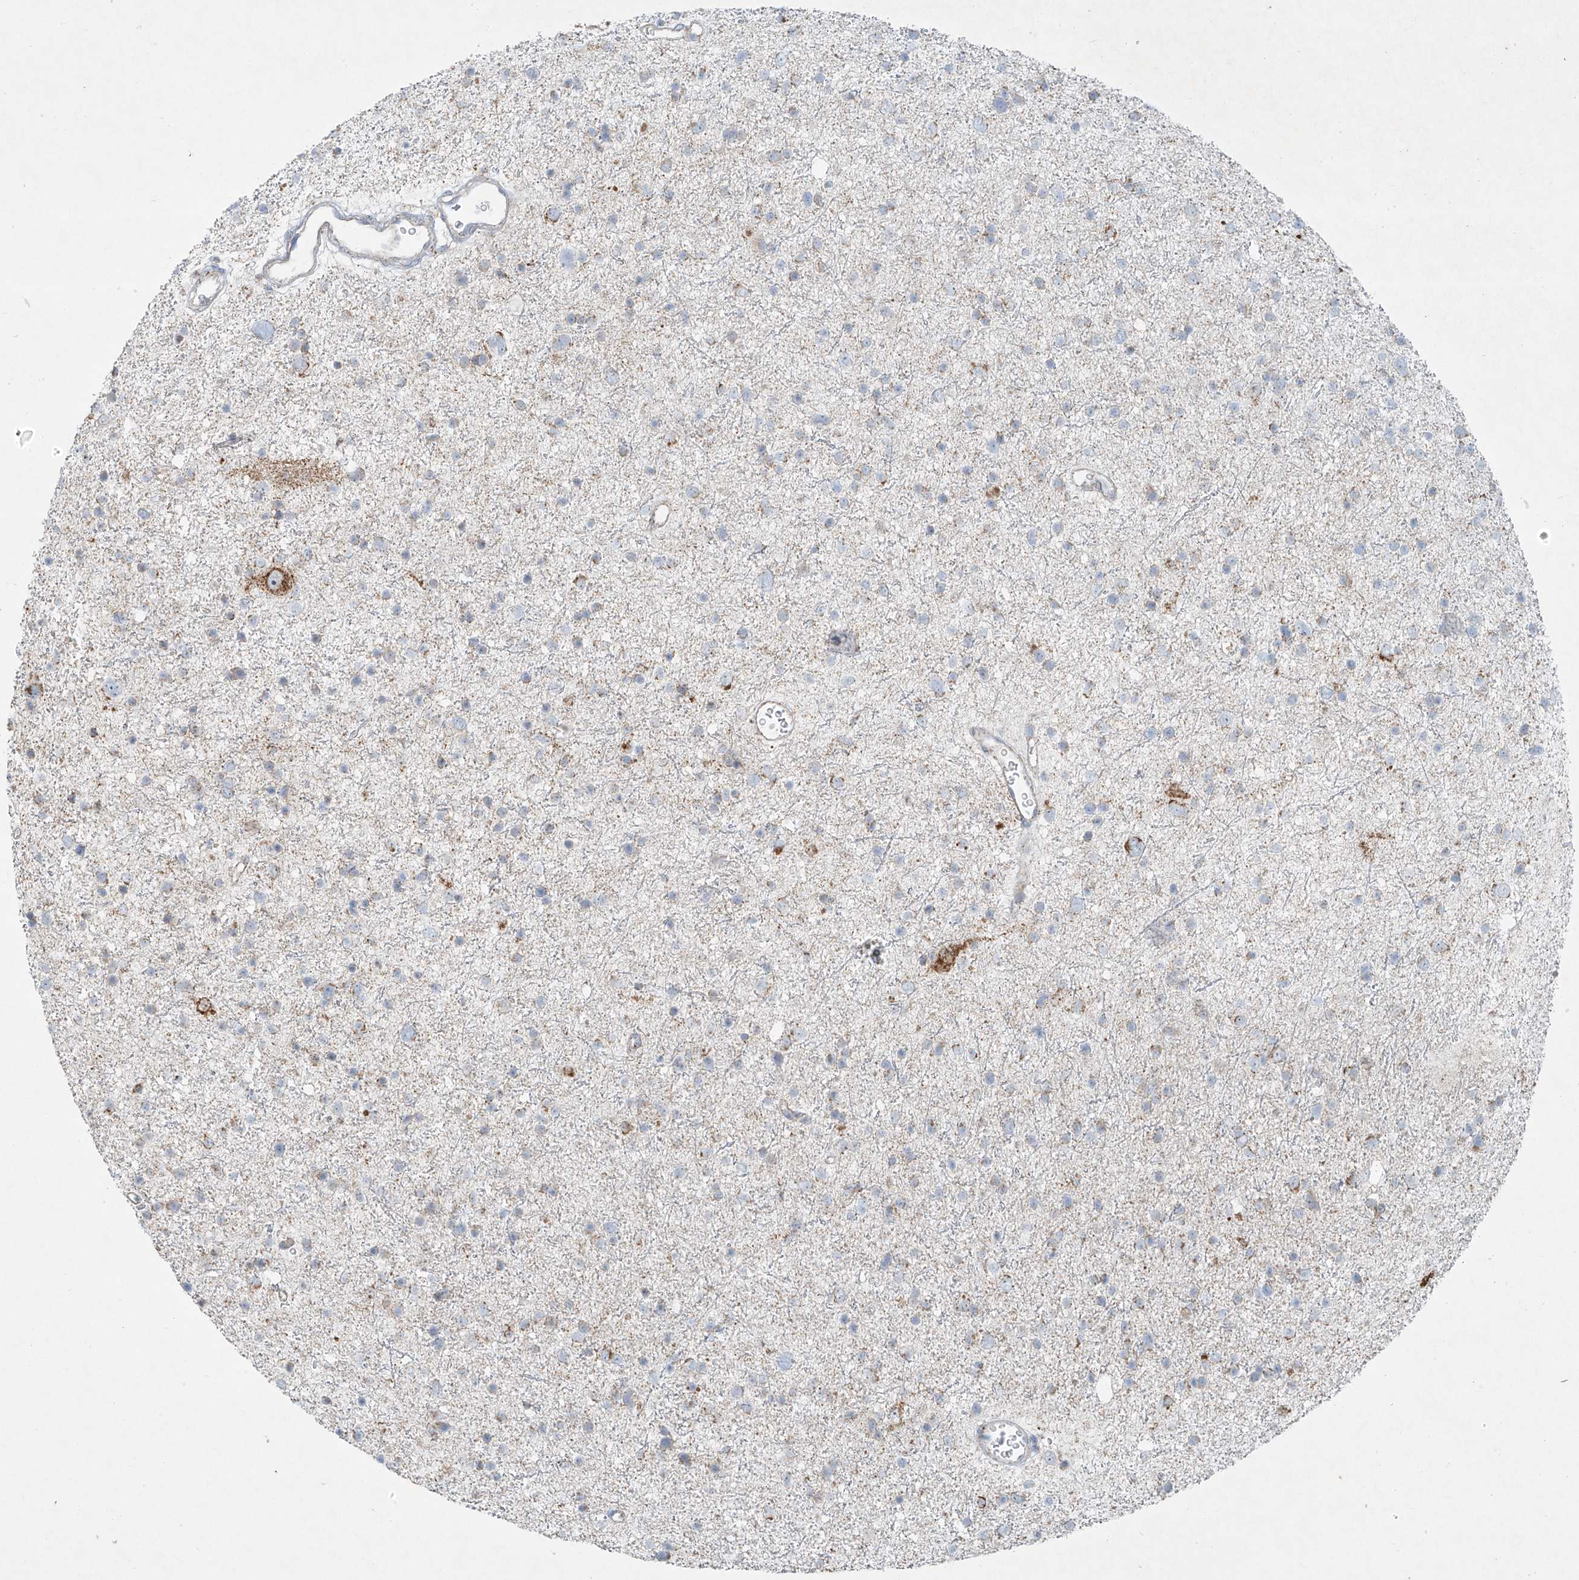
{"staining": {"intensity": "negative", "quantity": "none", "location": "none"}, "tissue": "glioma", "cell_type": "Tumor cells", "image_type": "cancer", "snomed": [{"axis": "morphology", "description": "Glioma, malignant, Low grade"}, {"axis": "topography", "description": "Brain"}], "caption": "Histopathology image shows no significant protein expression in tumor cells of glioma. (Stains: DAB immunohistochemistry (IHC) with hematoxylin counter stain, Microscopy: brightfield microscopy at high magnification).", "gene": "SMDT1", "patient": {"sex": "female", "age": 37}}